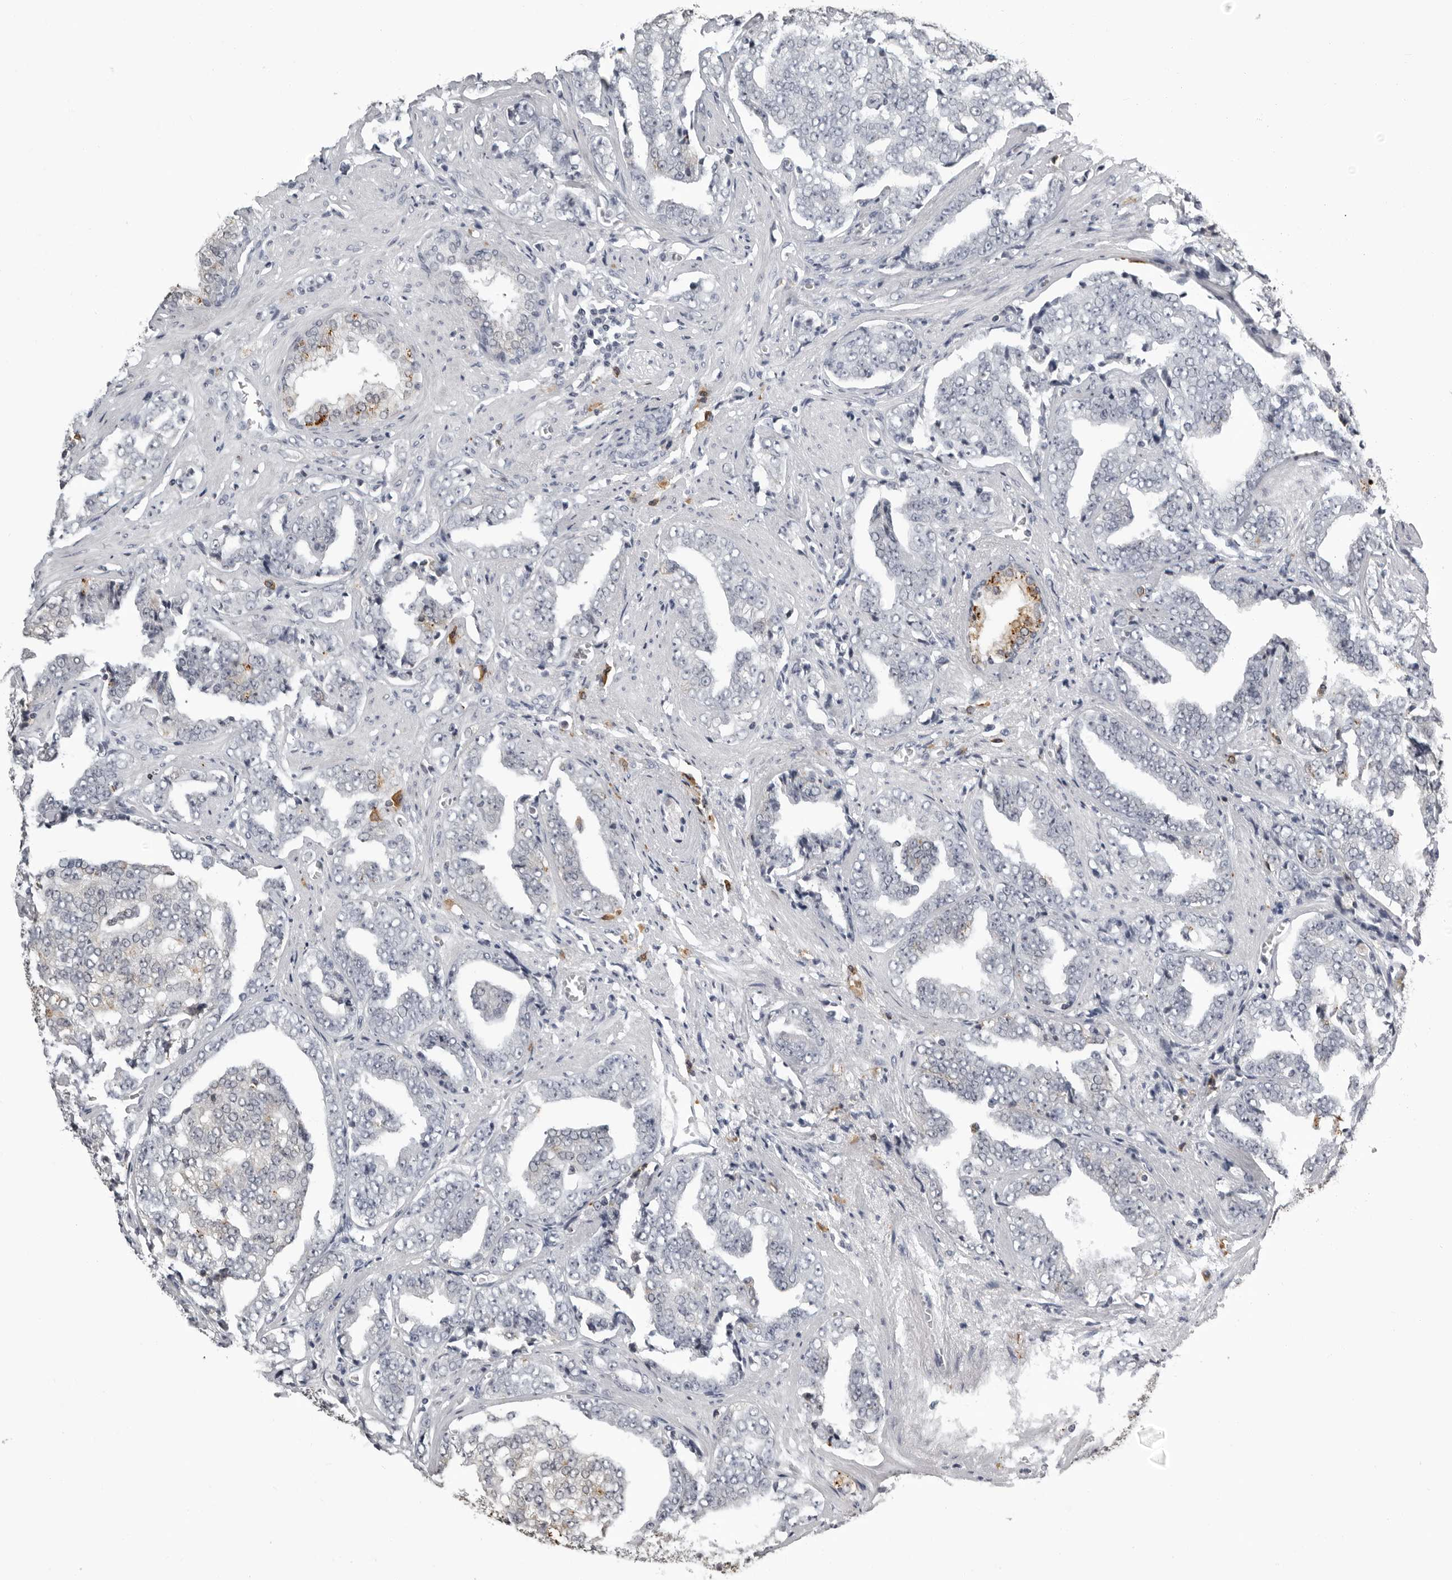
{"staining": {"intensity": "moderate", "quantity": "<25%", "location": "cytoplasmic/membranous"}, "tissue": "prostate cancer", "cell_type": "Tumor cells", "image_type": "cancer", "snomed": [{"axis": "morphology", "description": "Adenocarcinoma, High grade"}, {"axis": "topography", "description": "Prostate"}], "caption": "Approximately <25% of tumor cells in human prostate cancer (high-grade adenocarcinoma) reveal moderate cytoplasmic/membranous protein positivity as visualized by brown immunohistochemical staining.", "gene": "RTCA", "patient": {"sex": "male", "age": 71}}